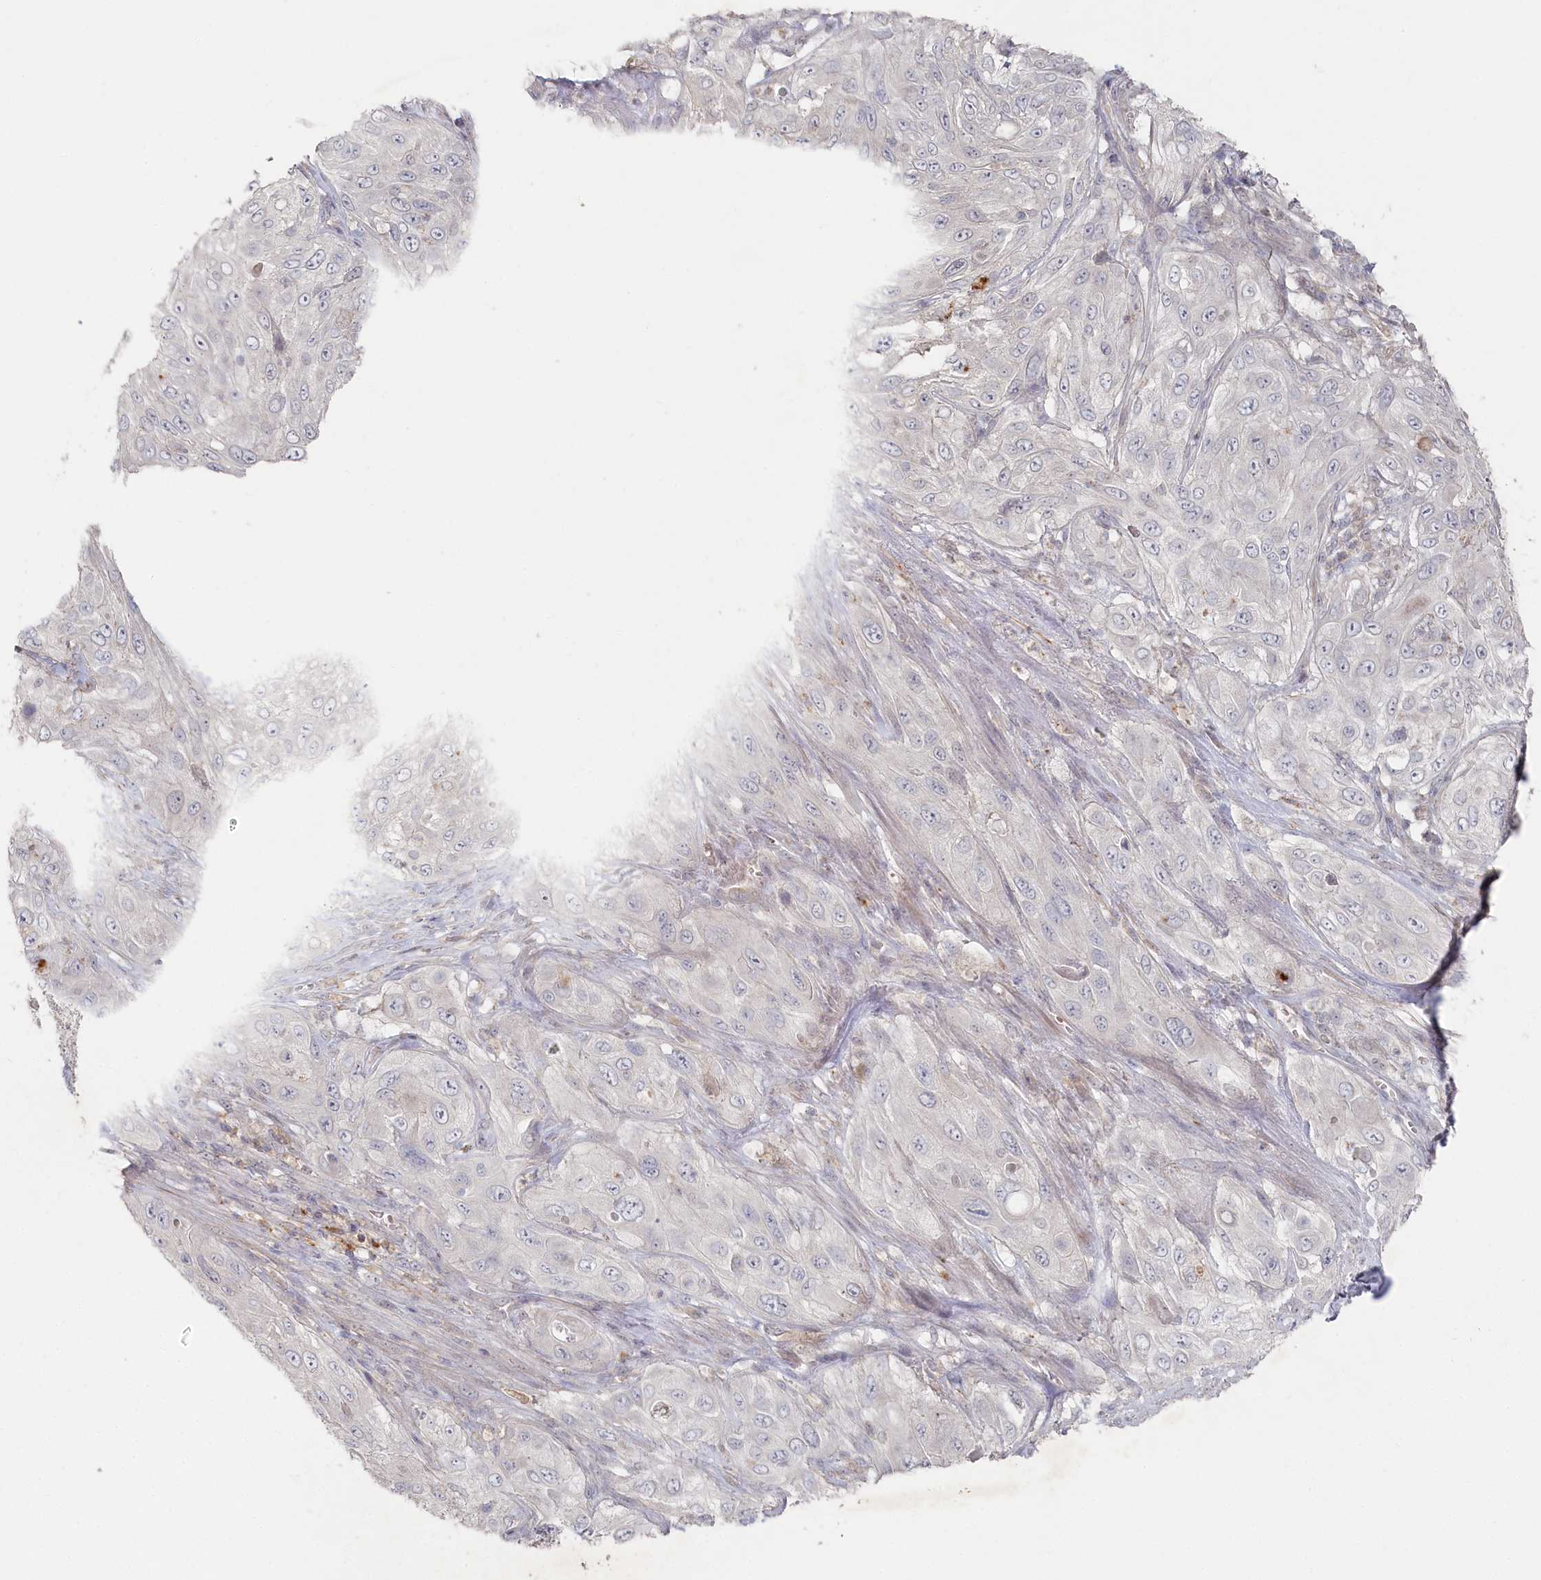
{"staining": {"intensity": "negative", "quantity": "none", "location": "none"}, "tissue": "cervical cancer", "cell_type": "Tumor cells", "image_type": "cancer", "snomed": [{"axis": "morphology", "description": "Squamous cell carcinoma, NOS"}, {"axis": "topography", "description": "Cervix"}], "caption": "The immunohistochemistry (IHC) micrograph has no significant positivity in tumor cells of cervical squamous cell carcinoma tissue.", "gene": "TGFBRAP1", "patient": {"sex": "female", "age": 42}}